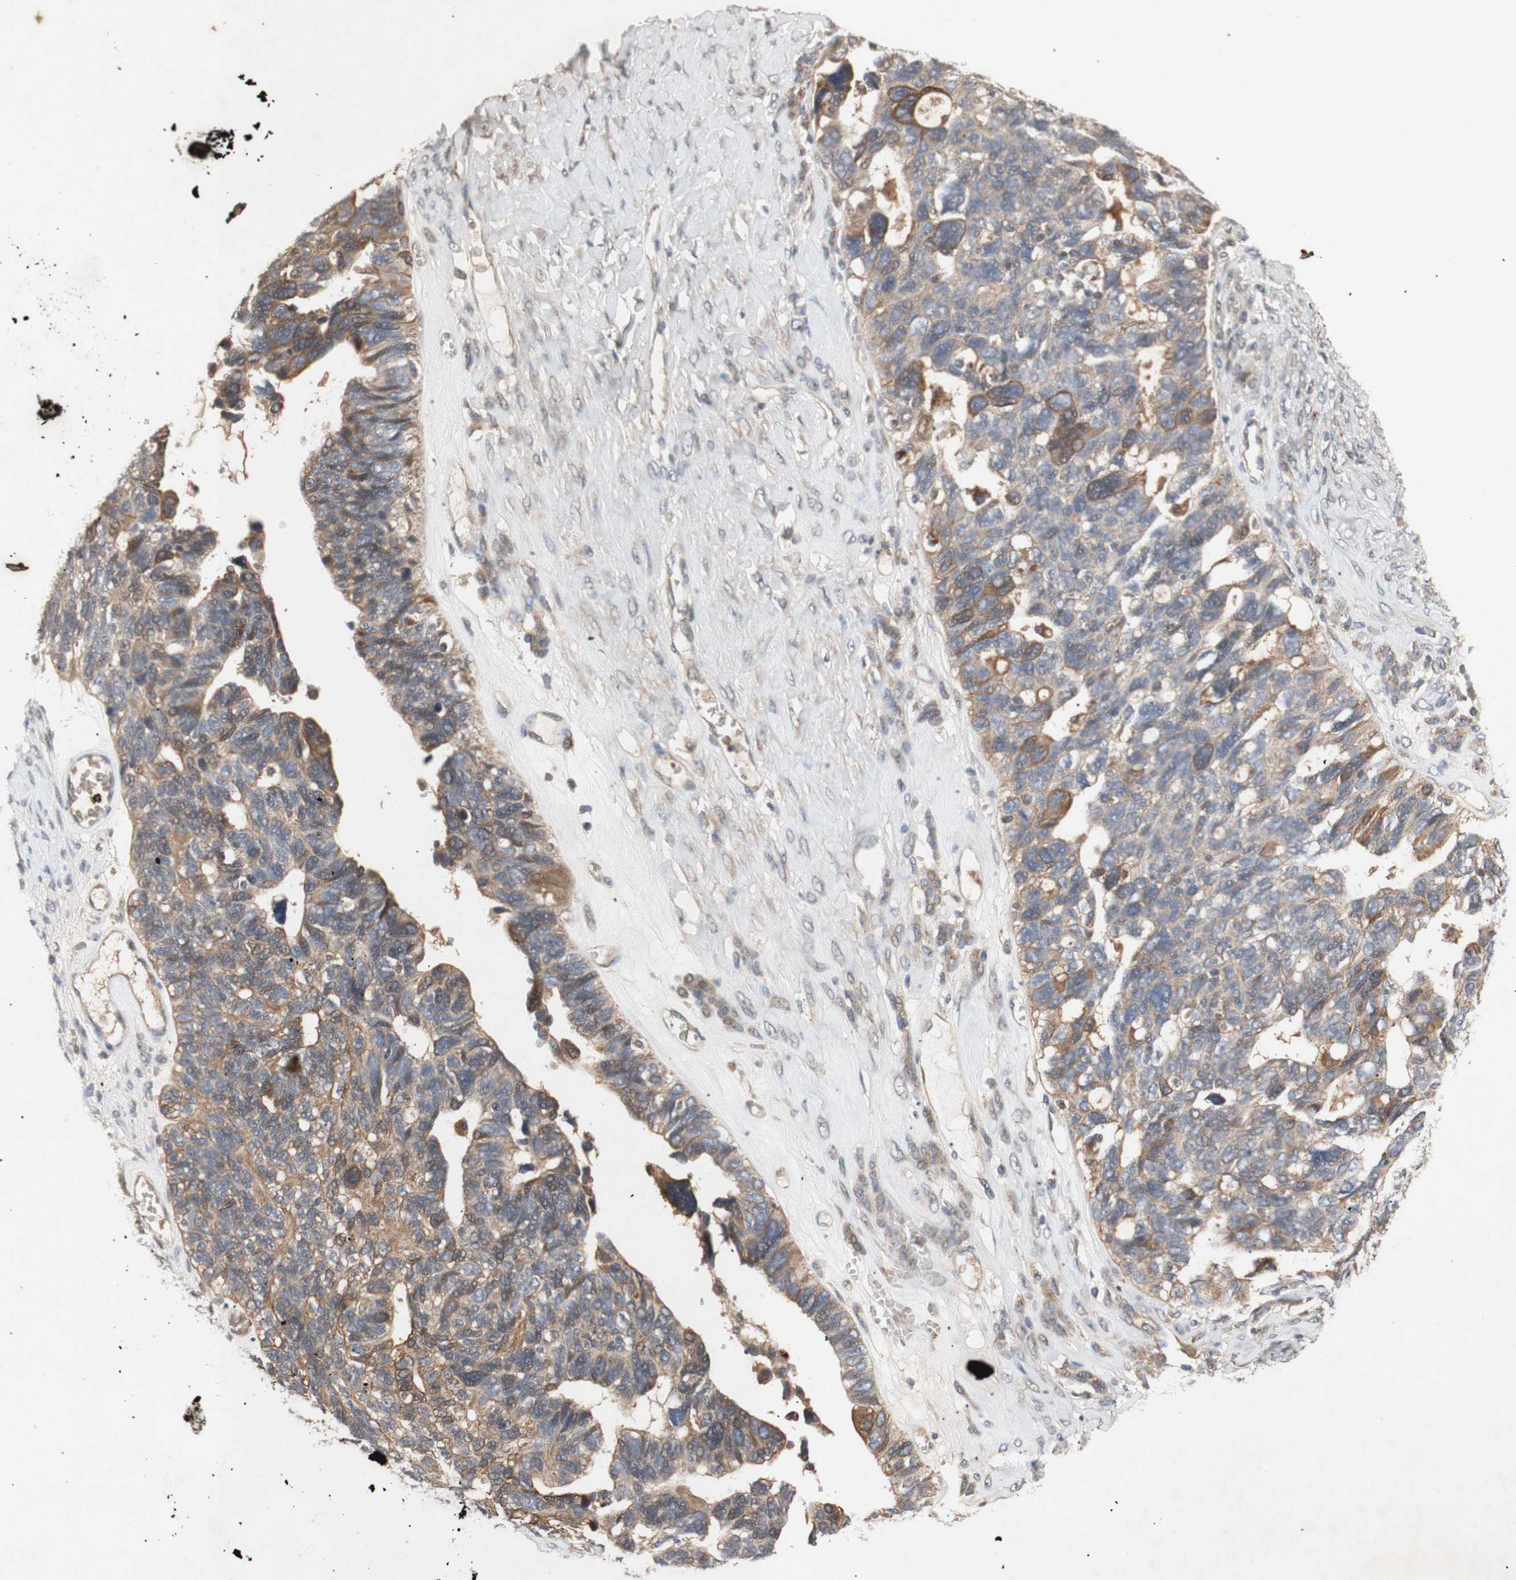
{"staining": {"intensity": "moderate", "quantity": "25%-75%", "location": "cytoplasmic/membranous"}, "tissue": "ovarian cancer", "cell_type": "Tumor cells", "image_type": "cancer", "snomed": [{"axis": "morphology", "description": "Cystadenocarcinoma, serous, NOS"}, {"axis": "topography", "description": "Ovary"}], "caption": "Protein staining reveals moderate cytoplasmic/membranous positivity in approximately 25%-75% of tumor cells in ovarian cancer. Using DAB (3,3'-diaminobenzidine) (brown) and hematoxylin (blue) stains, captured at high magnification using brightfield microscopy.", "gene": "PKN1", "patient": {"sex": "female", "age": 79}}